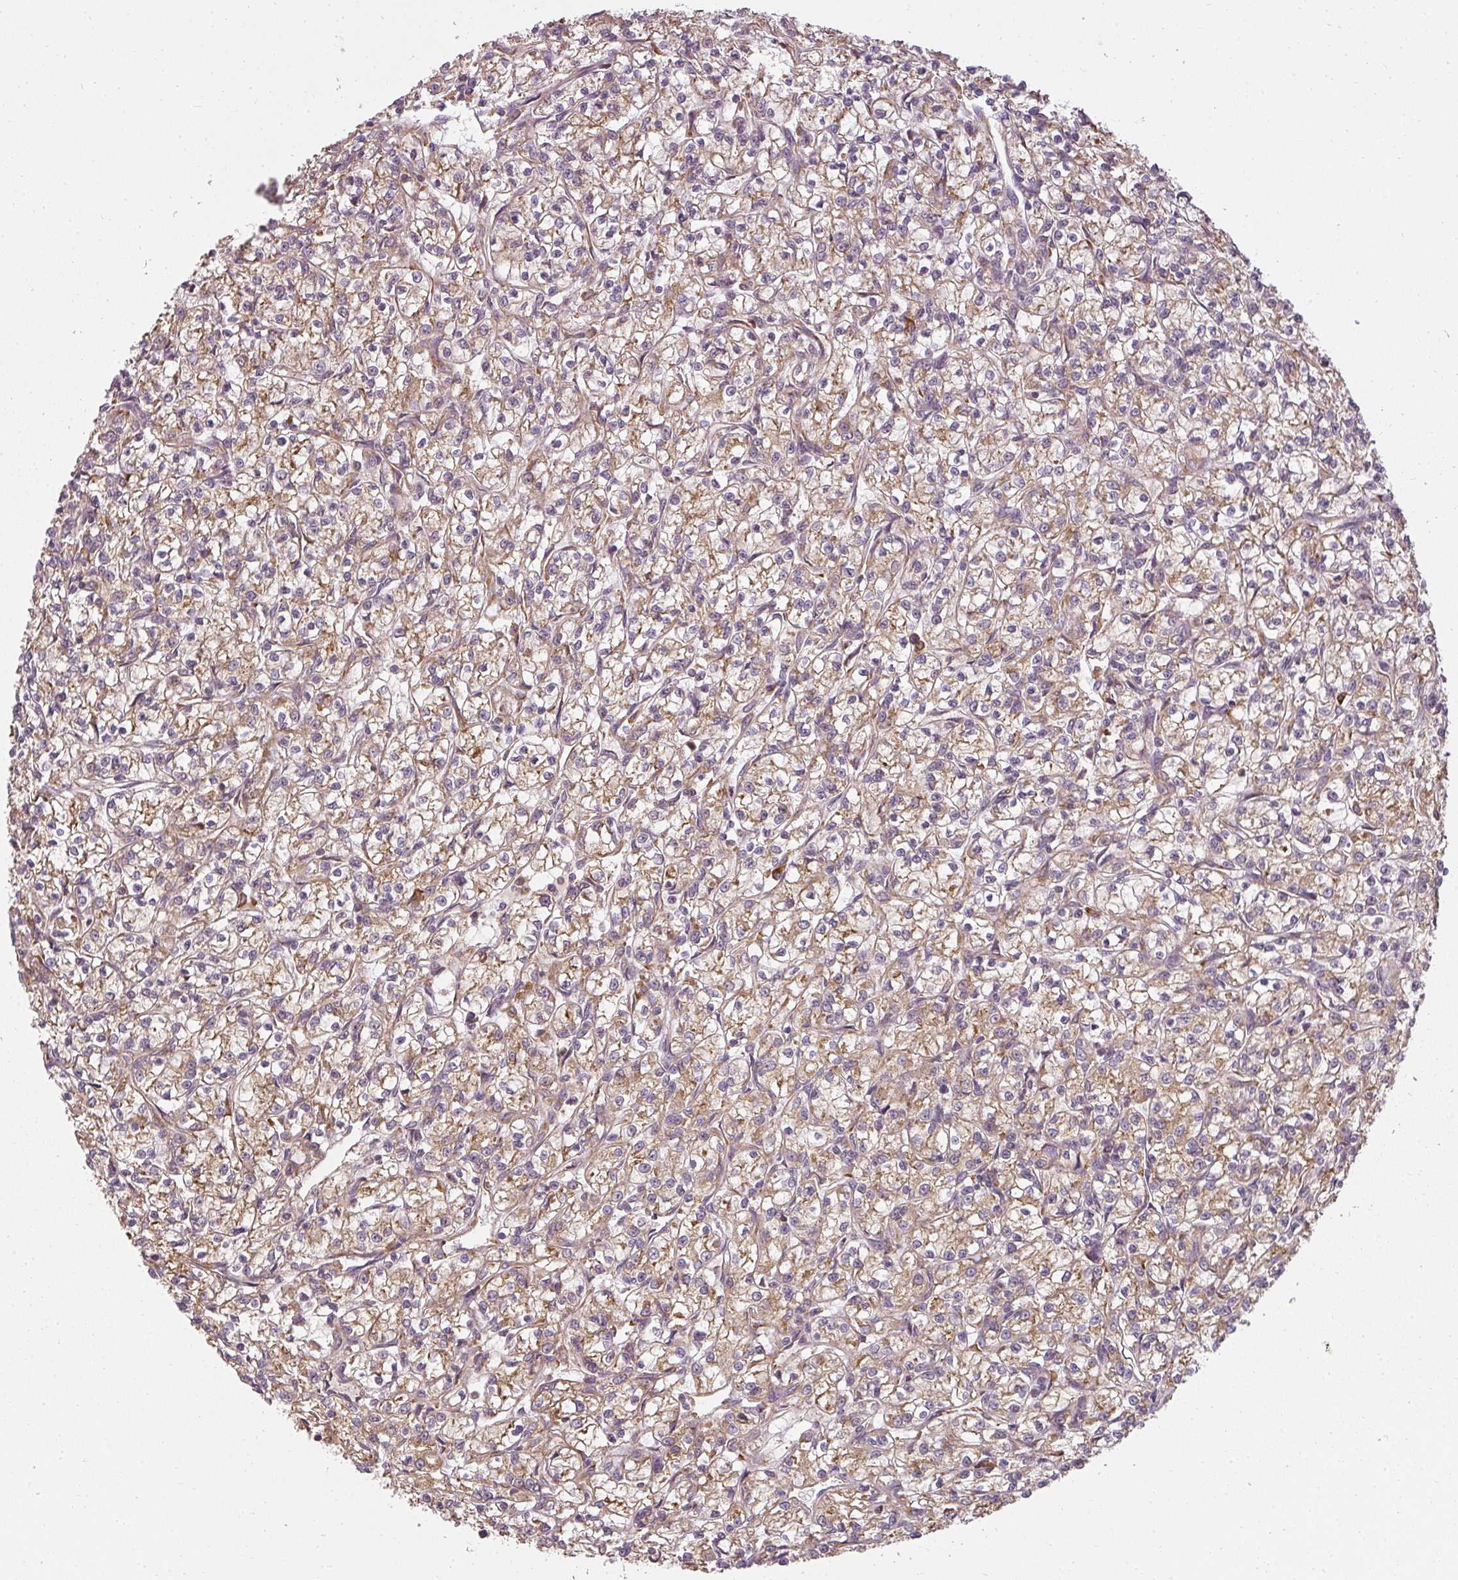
{"staining": {"intensity": "moderate", "quantity": ">75%", "location": "cytoplasmic/membranous"}, "tissue": "renal cancer", "cell_type": "Tumor cells", "image_type": "cancer", "snomed": [{"axis": "morphology", "description": "Adenocarcinoma, NOS"}, {"axis": "topography", "description": "Kidney"}], "caption": "A high-resolution image shows immunohistochemistry (IHC) staining of renal cancer (adenocarcinoma), which shows moderate cytoplasmic/membranous expression in about >75% of tumor cells.", "gene": "RPL24", "patient": {"sex": "female", "age": 59}}